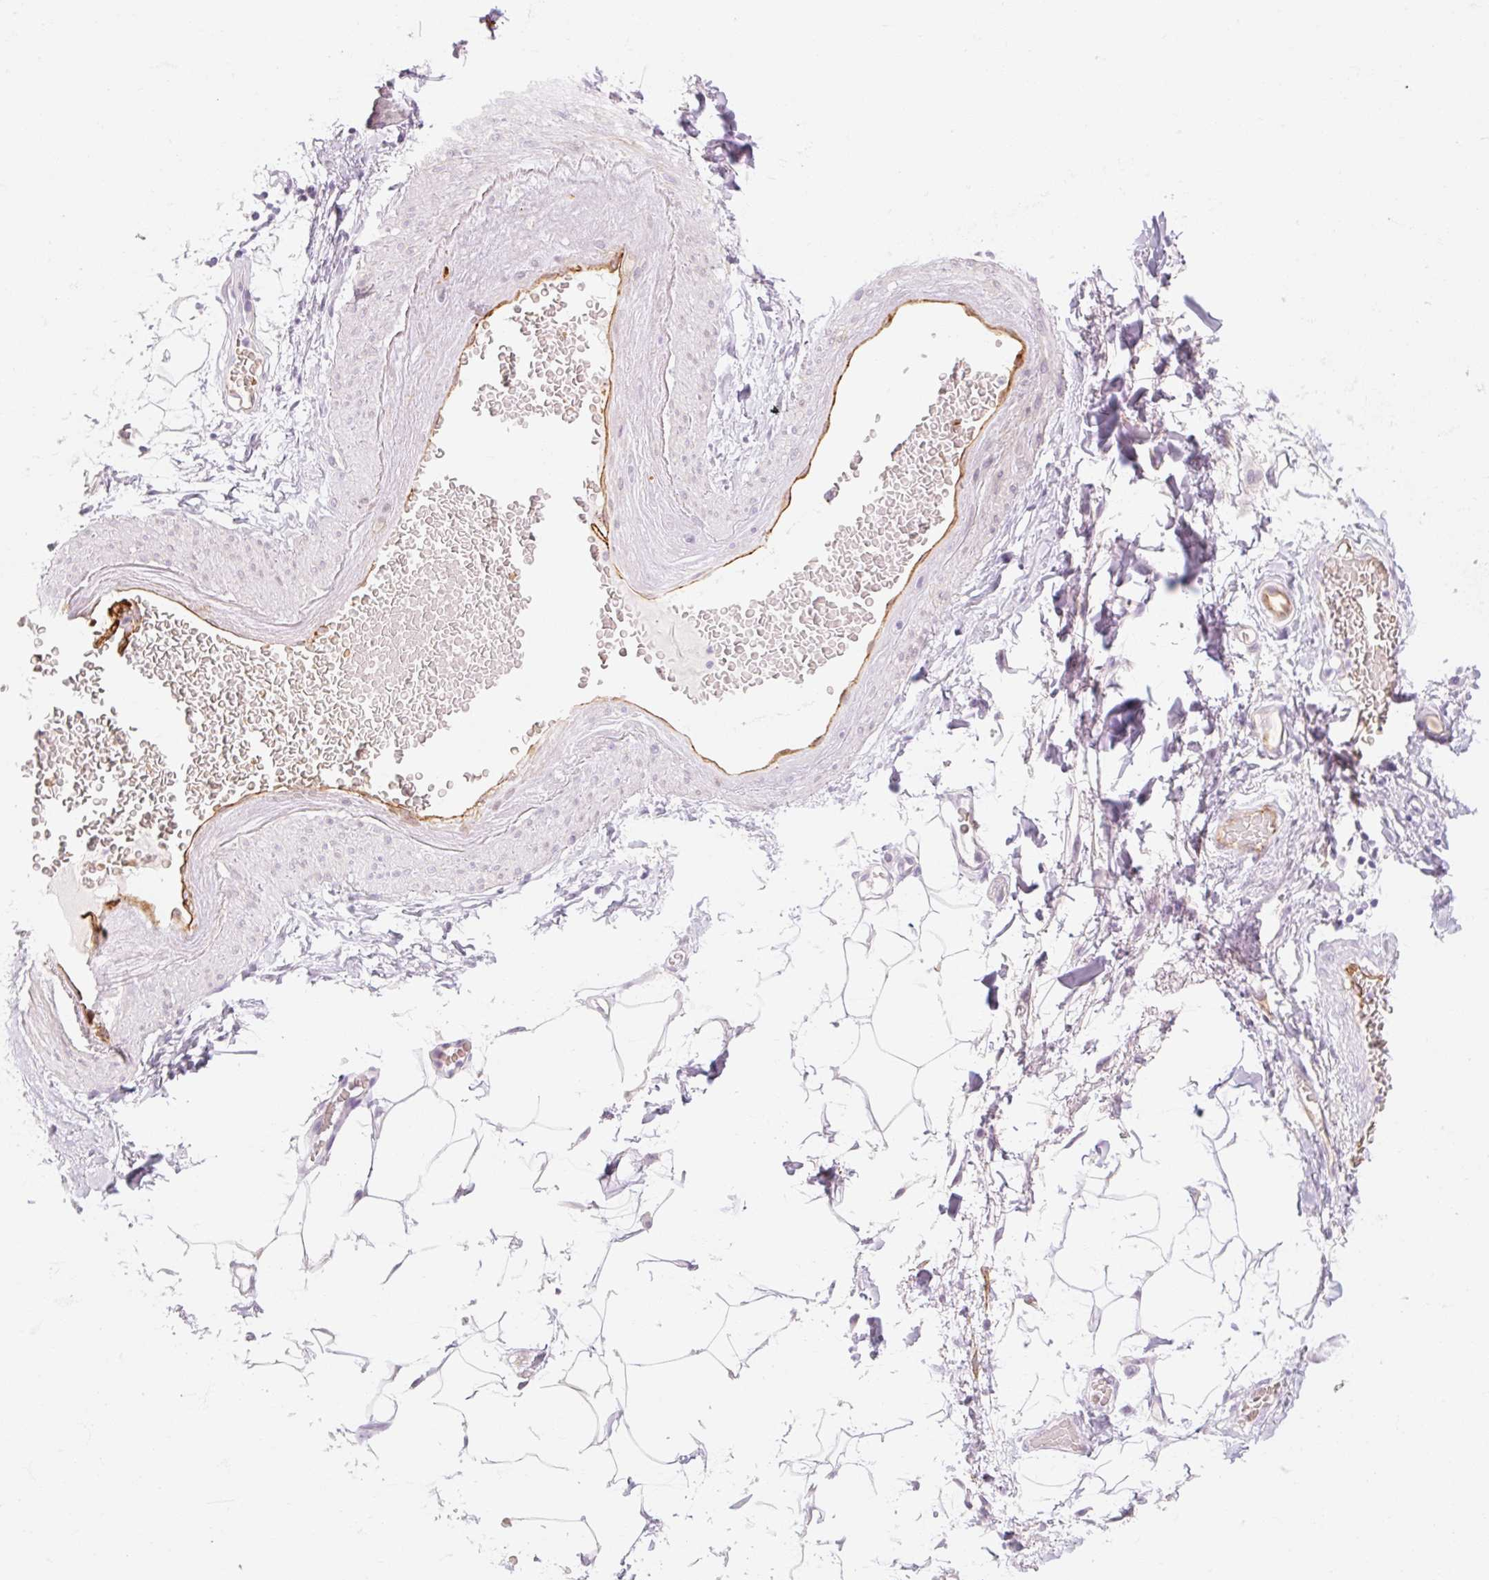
{"staining": {"intensity": "negative", "quantity": "none", "location": "none"}, "tissue": "adipose tissue", "cell_type": "Adipocytes", "image_type": "normal", "snomed": [{"axis": "morphology", "description": "Normal tissue, NOS"}, {"axis": "topography", "description": "Vagina"}, {"axis": "topography", "description": "Peripheral nerve tissue"}], "caption": "Histopathology image shows no significant protein positivity in adipocytes of normal adipose tissue. Nuclei are stained in blue.", "gene": "TAF1L", "patient": {"sex": "female", "age": 71}}